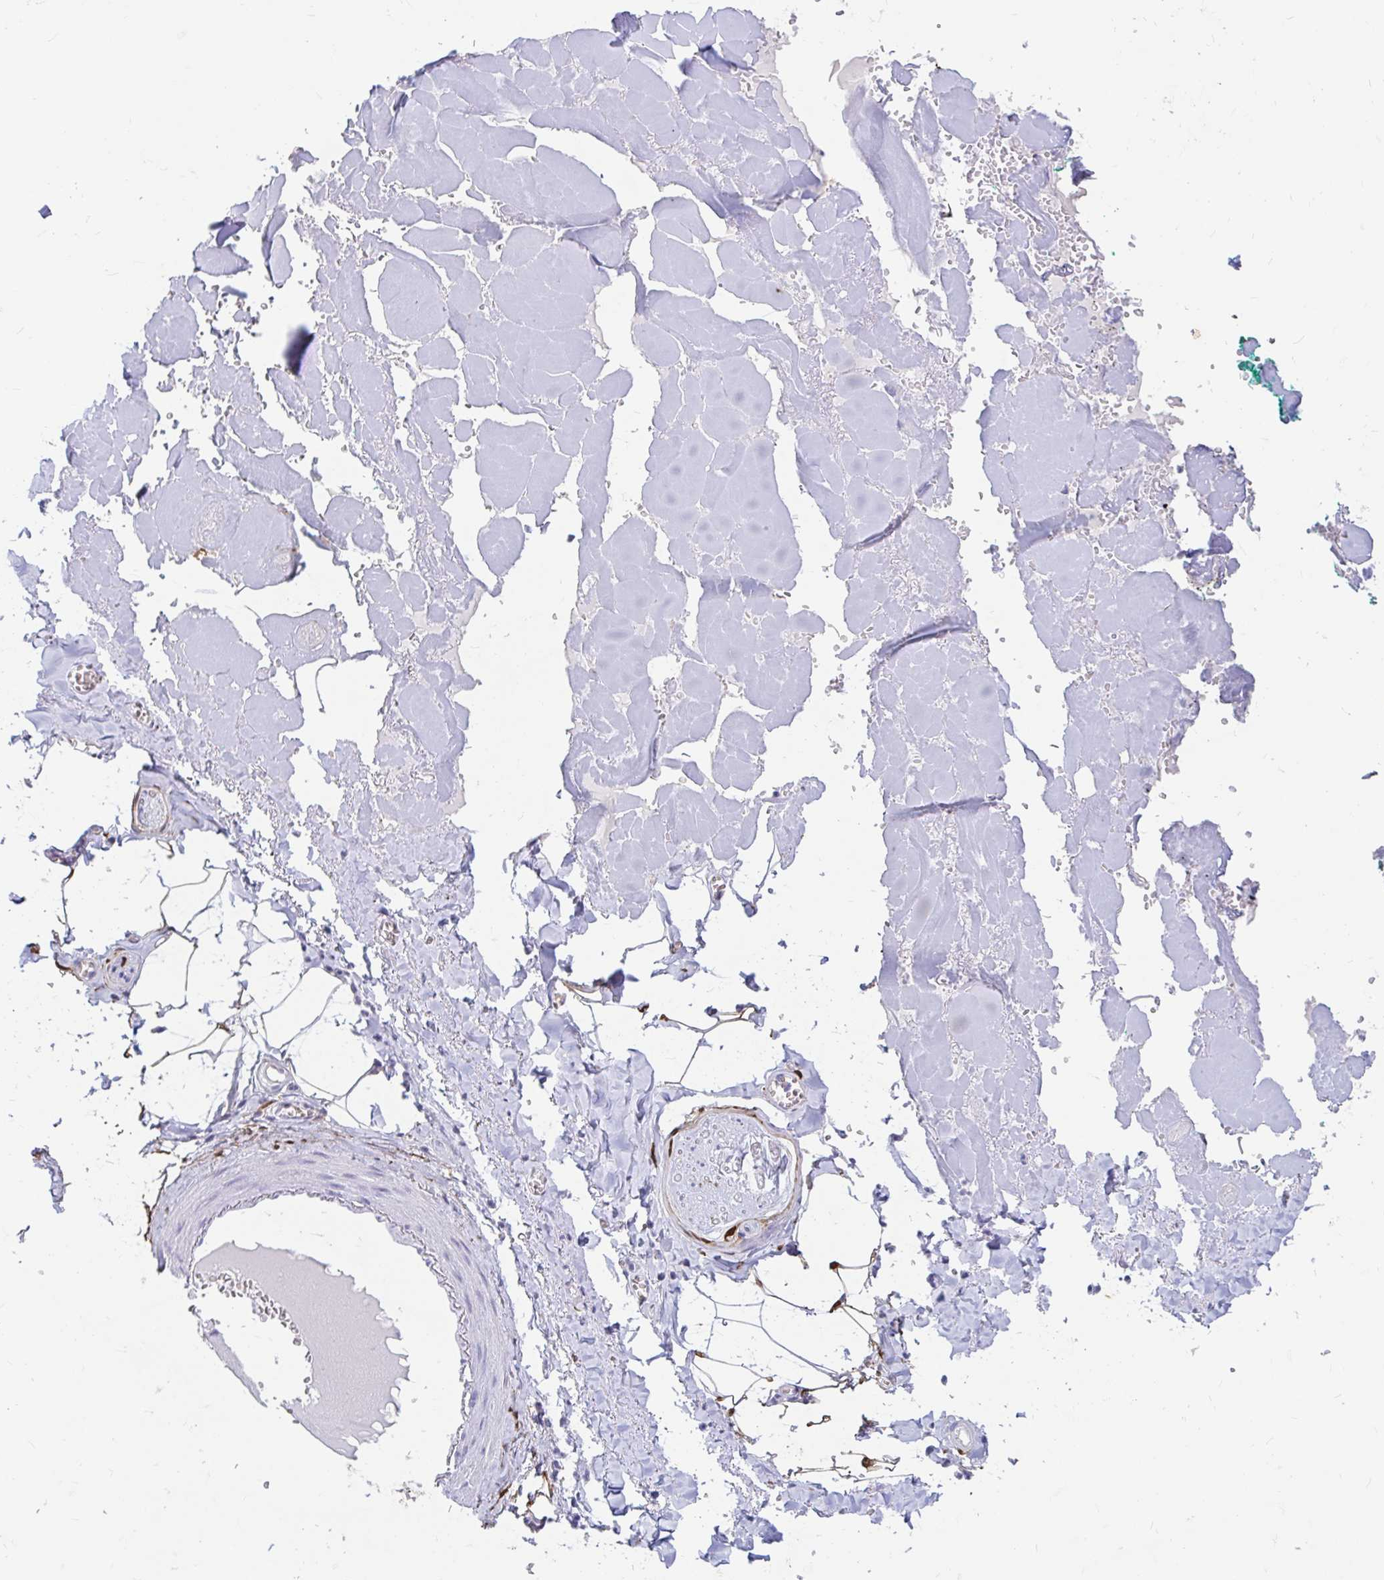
{"staining": {"intensity": "moderate", "quantity": ">75%", "location": "cytoplasmic/membranous"}, "tissue": "adipose tissue", "cell_type": "Adipocytes", "image_type": "normal", "snomed": [{"axis": "morphology", "description": "Normal tissue, NOS"}, {"axis": "topography", "description": "Vulva"}, {"axis": "topography", "description": "Peripheral nerve tissue"}], "caption": "The micrograph demonstrates staining of normal adipose tissue, revealing moderate cytoplasmic/membranous protein positivity (brown color) within adipocytes.", "gene": "ADH1A", "patient": {"sex": "female", "age": 66}}